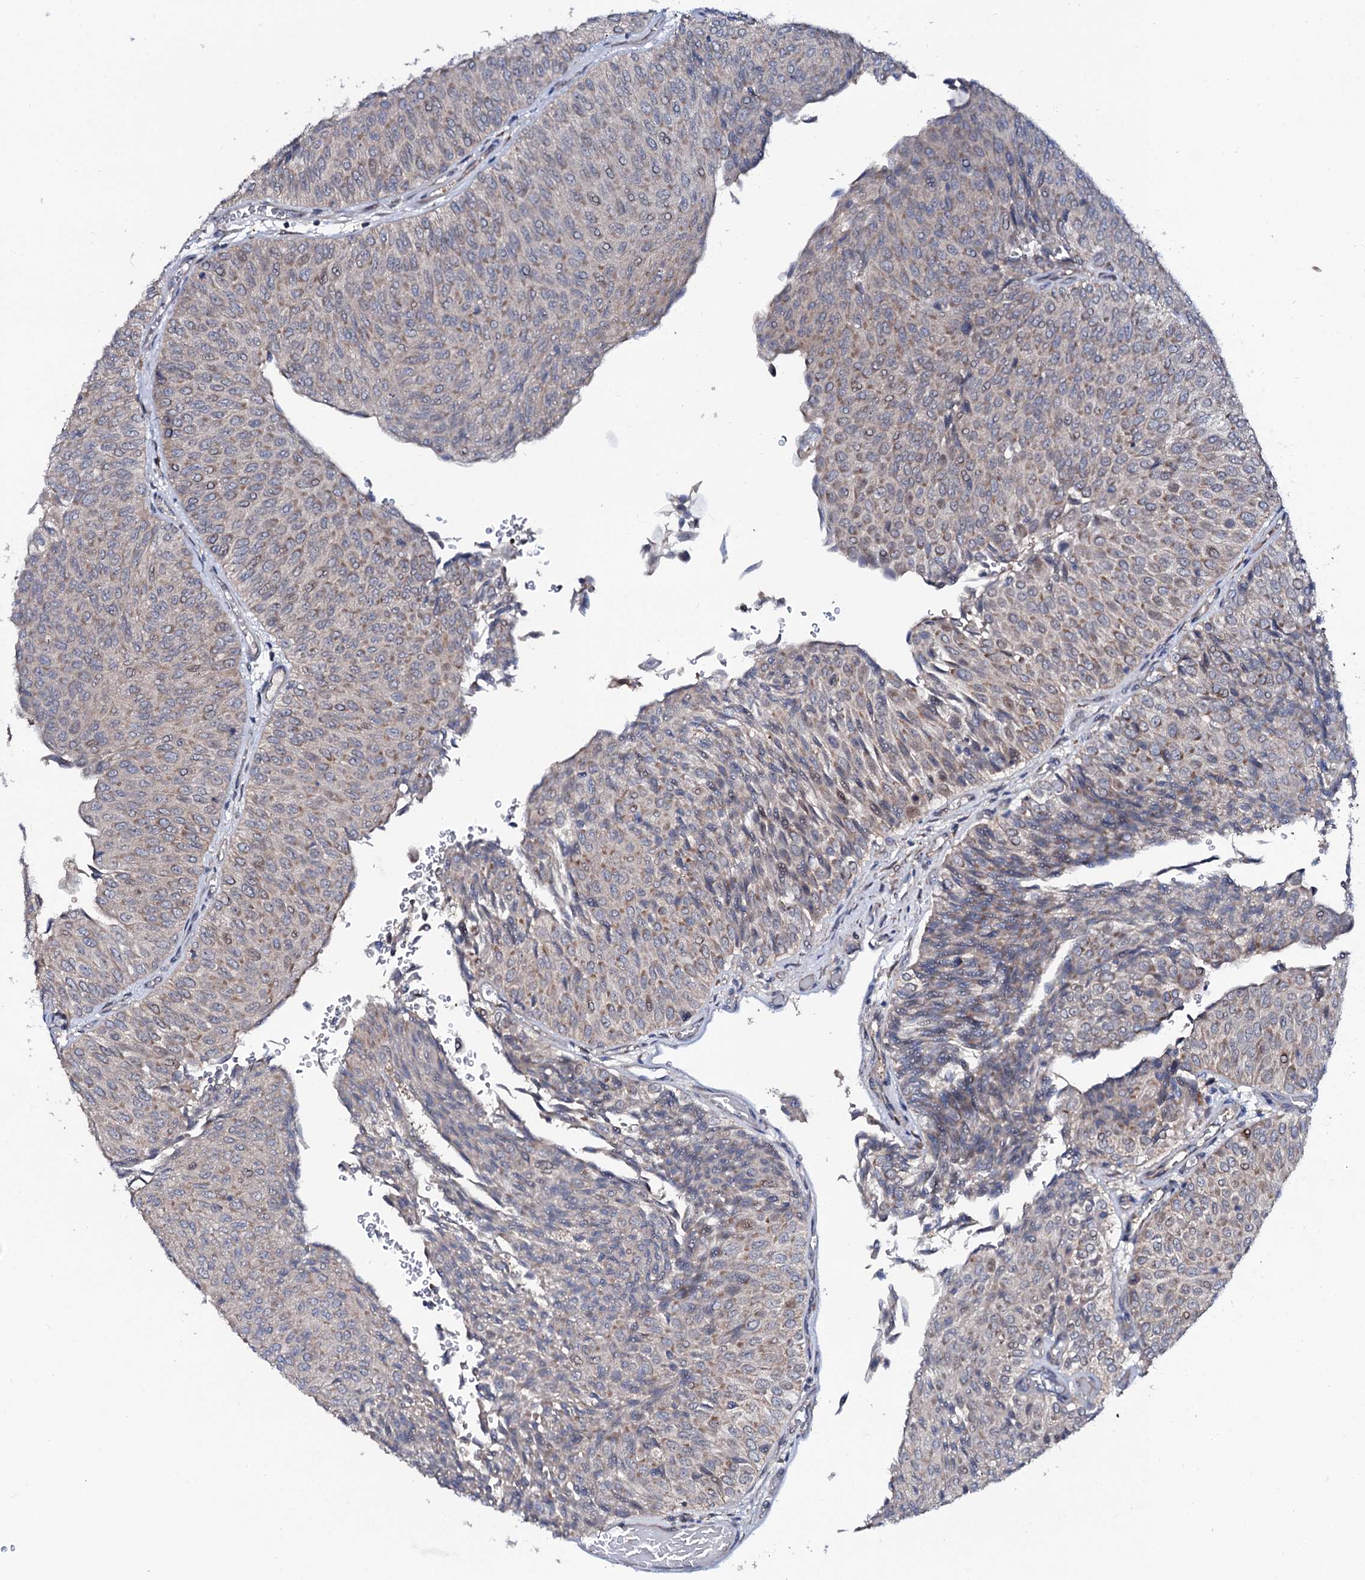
{"staining": {"intensity": "moderate", "quantity": "25%-75%", "location": "cytoplasmic/membranous"}, "tissue": "urothelial cancer", "cell_type": "Tumor cells", "image_type": "cancer", "snomed": [{"axis": "morphology", "description": "Urothelial carcinoma, Low grade"}, {"axis": "topography", "description": "Urinary bladder"}], "caption": "Immunohistochemical staining of urothelial cancer shows medium levels of moderate cytoplasmic/membranous protein positivity in approximately 25%-75% of tumor cells. (Stains: DAB (3,3'-diaminobenzidine) in brown, nuclei in blue, Microscopy: brightfield microscopy at high magnification).", "gene": "PPP1R3D", "patient": {"sex": "male", "age": 78}}